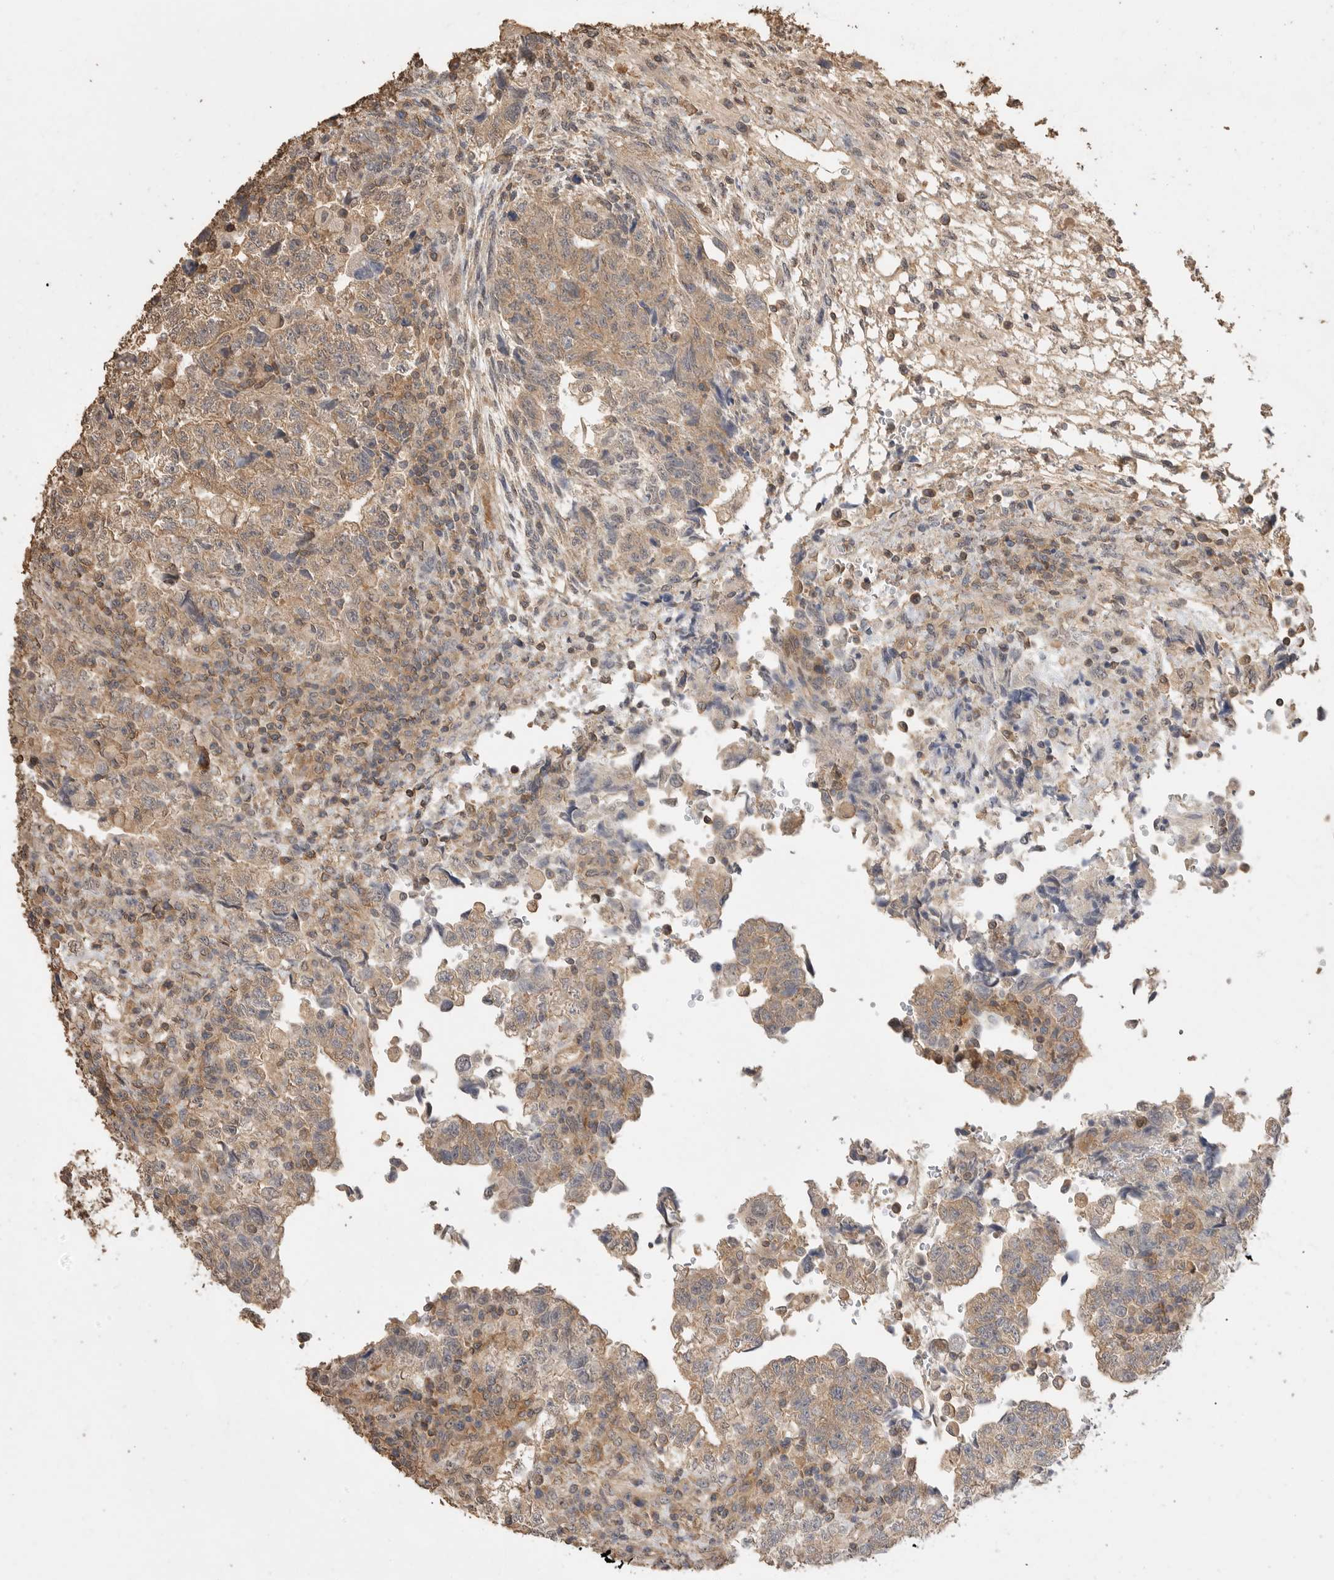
{"staining": {"intensity": "weak", "quantity": ">75%", "location": "cytoplasmic/membranous"}, "tissue": "testis cancer", "cell_type": "Tumor cells", "image_type": "cancer", "snomed": [{"axis": "morphology", "description": "Normal tissue, NOS"}, {"axis": "morphology", "description": "Carcinoma, Embryonal, NOS"}, {"axis": "topography", "description": "Testis"}], "caption": "Weak cytoplasmic/membranous expression is appreciated in approximately >75% of tumor cells in testis cancer.", "gene": "MAP2K1", "patient": {"sex": "male", "age": 36}}